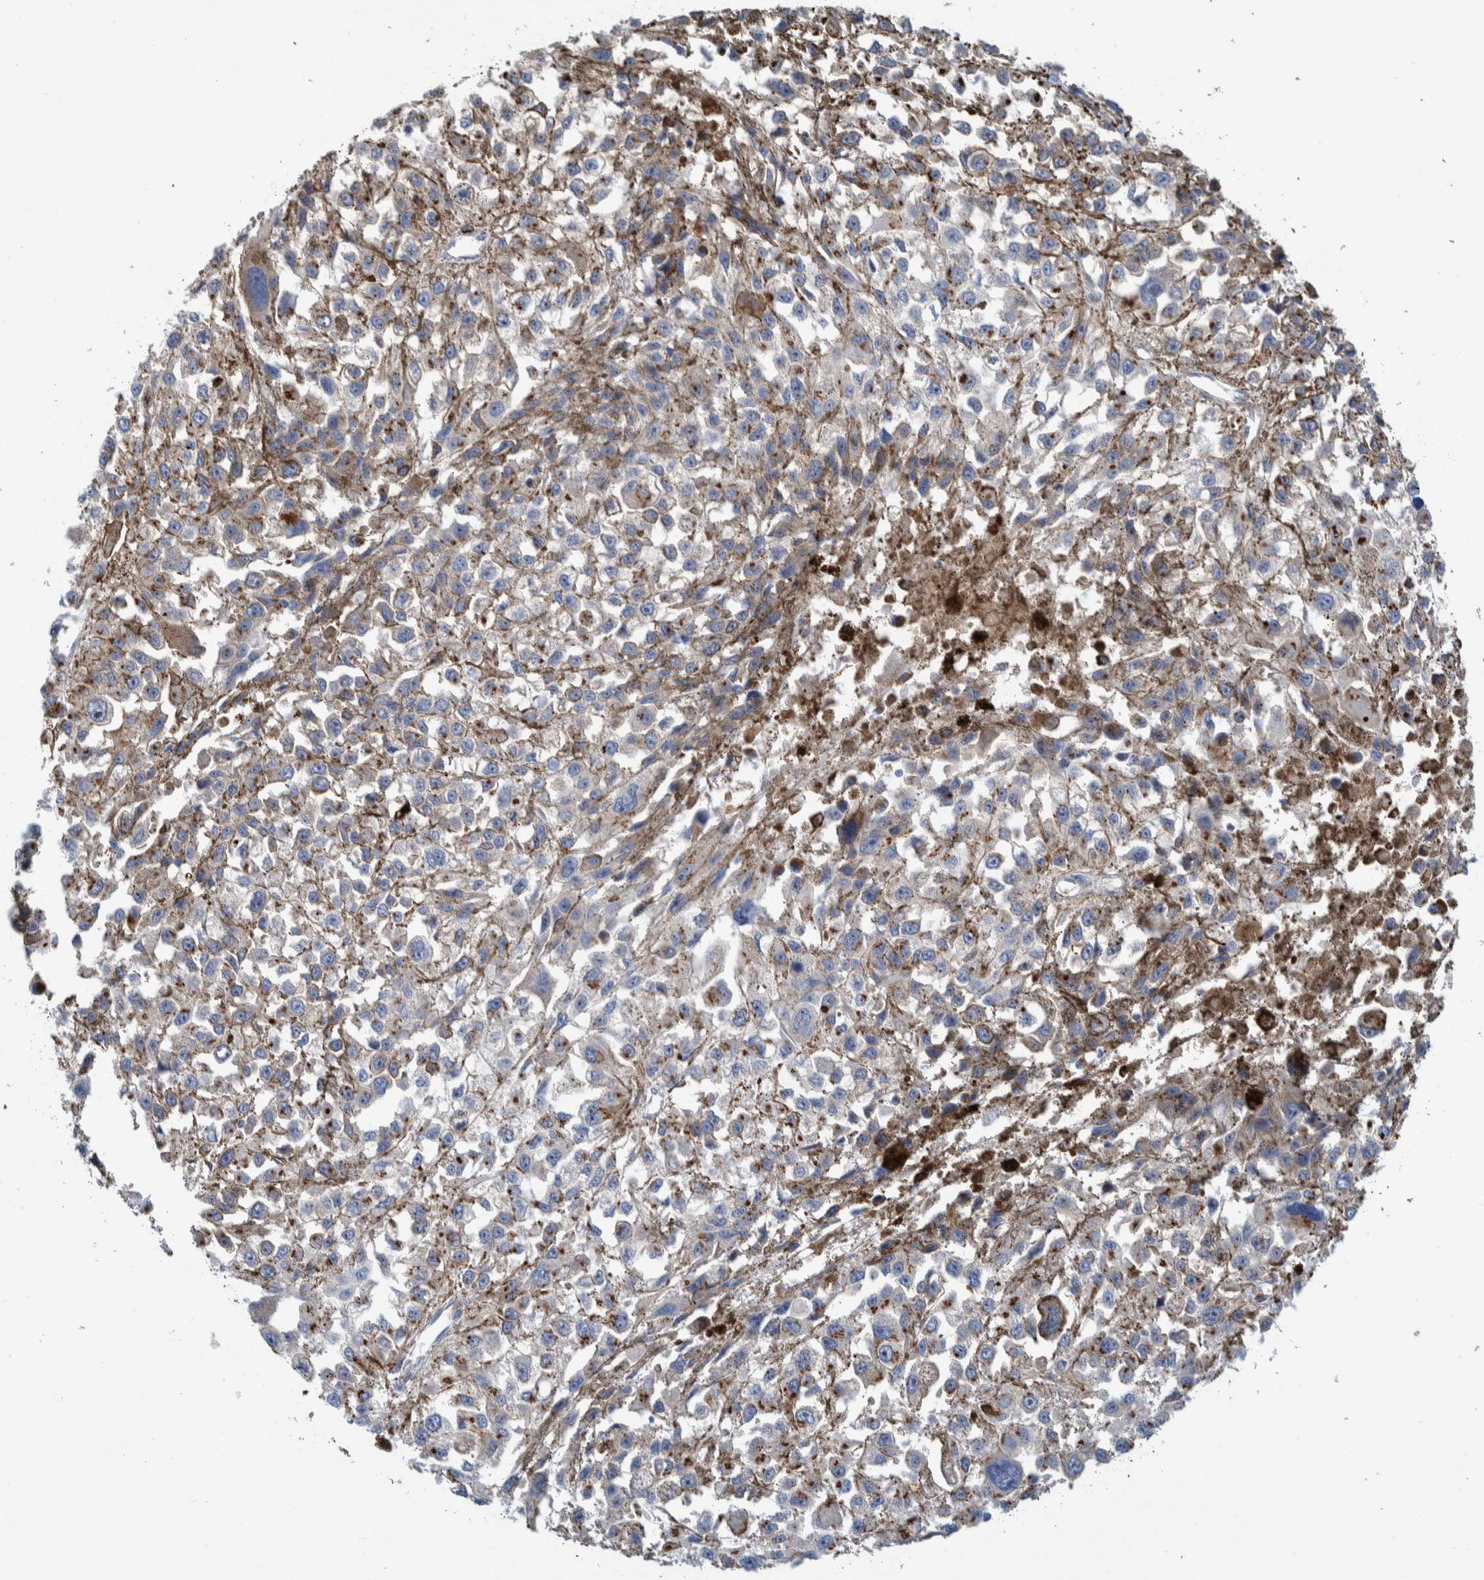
{"staining": {"intensity": "moderate", "quantity": ">75%", "location": "cytoplasmic/membranous"}, "tissue": "melanoma", "cell_type": "Tumor cells", "image_type": "cancer", "snomed": [{"axis": "morphology", "description": "Malignant melanoma, Metastatic site"}, {"axis": "topography", "description": "Lymph node"}], "caption": "Brown immunohistochemical staining in human melanoma reveals moderate cytoplasmic/membranous expression in about >75% of tumor cells.", "gene": "CCDC57", "patient": {"sex": "male", "age": 59}}